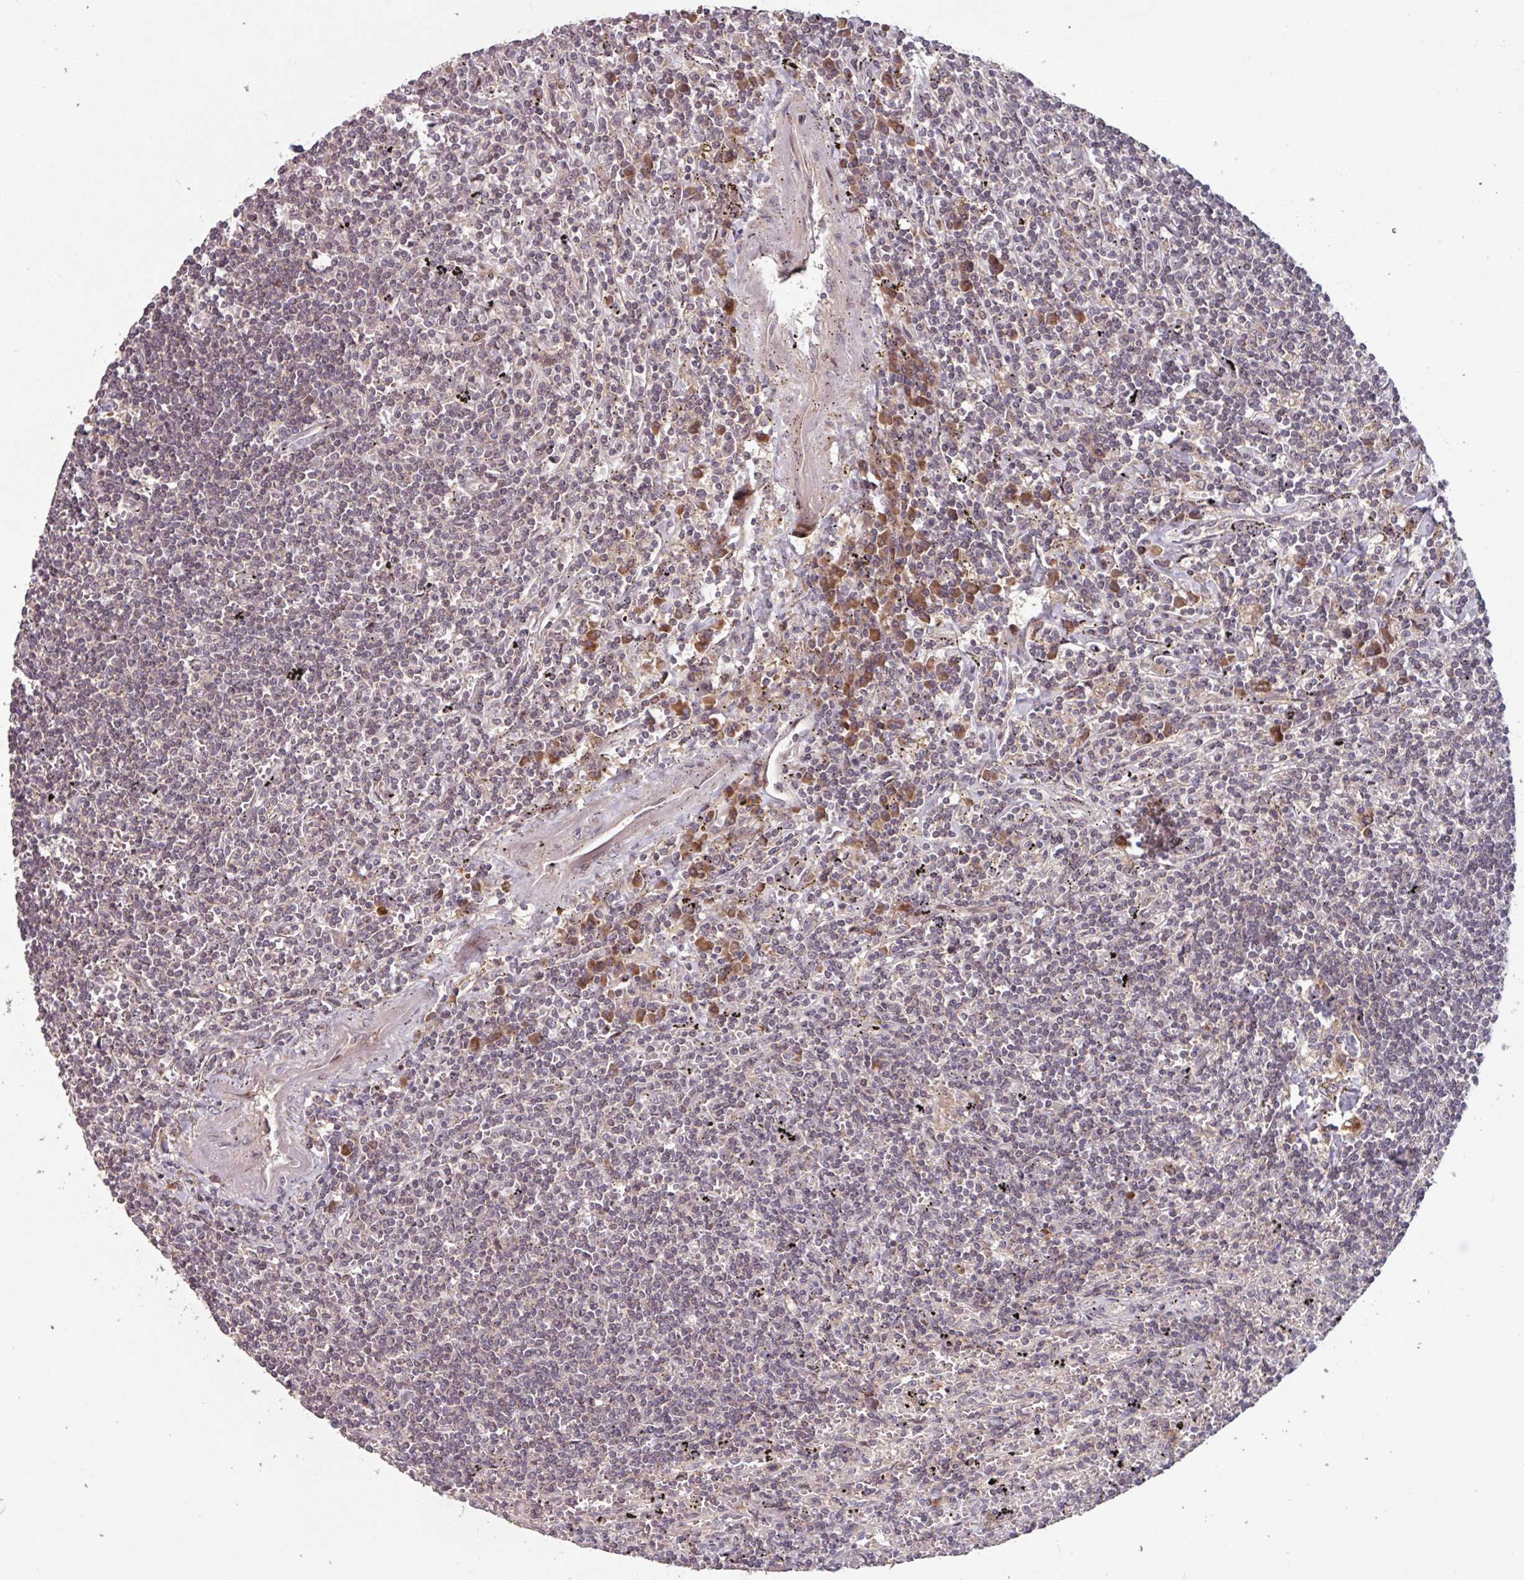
{"staining": {"intensity": "weak", "quantity": "<25%", "location": "nuclear"}, "tissue": "lymphoma", "cell_type": "Tumor cells", "image_type": "cancer", "snomed": [{"axis": "morphology", "description": "Malignant lymphoma, non-Hodgkin's type, Low grade"}, {"axis": "topography", "description": "Spleen"}], "caption": "An IHC photomicrograph of lymphoma is shown. There is no staining in tumor cells of lymphoma. (Immunohistochemistry, brightfield microscopy, high magnification).", "gene": "TMEM88", "patient": {"sex": "male", "age": 76}}